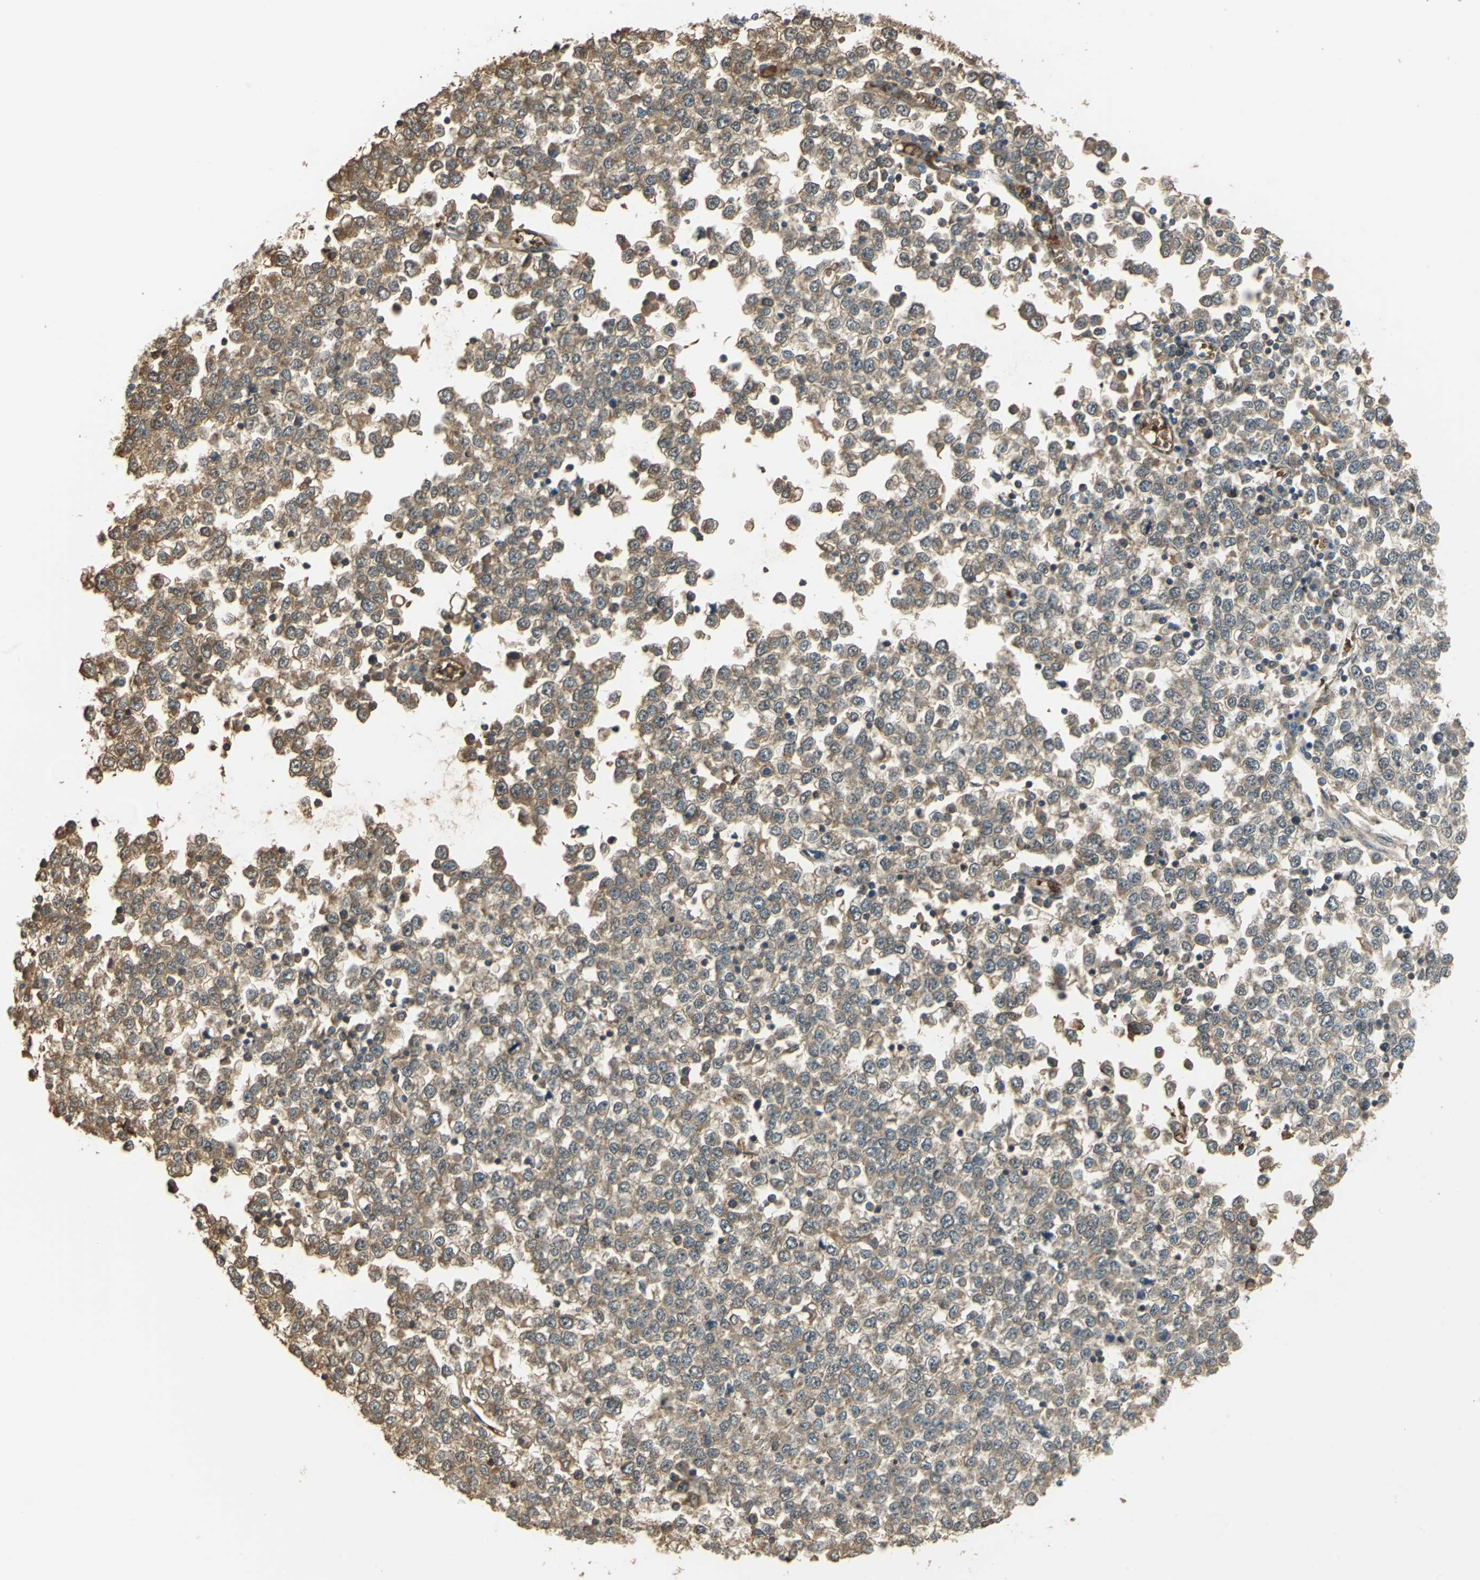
{"staining": {"intensity": "moderate", "quantity": "25%-75%", "location": "cytoplasmic/membranous,nuclear"}, "tissue": "testis cancer", "cell_type": "Tumor cells", "image_type": "cancer", "snomed": [{"axis": "morphology", "description": "Seminoma, NOS"}, {"axis": "topography", "description": "Testis"}], "caption": "Protein analysis of seminoma (testis) tissue shows moderate cytoplasmic/membranous and nuclear positivity in about 25%-75% of tumor cells.", "gene": "DDAH1", "patient": {"sex": "male", "age": 65}}